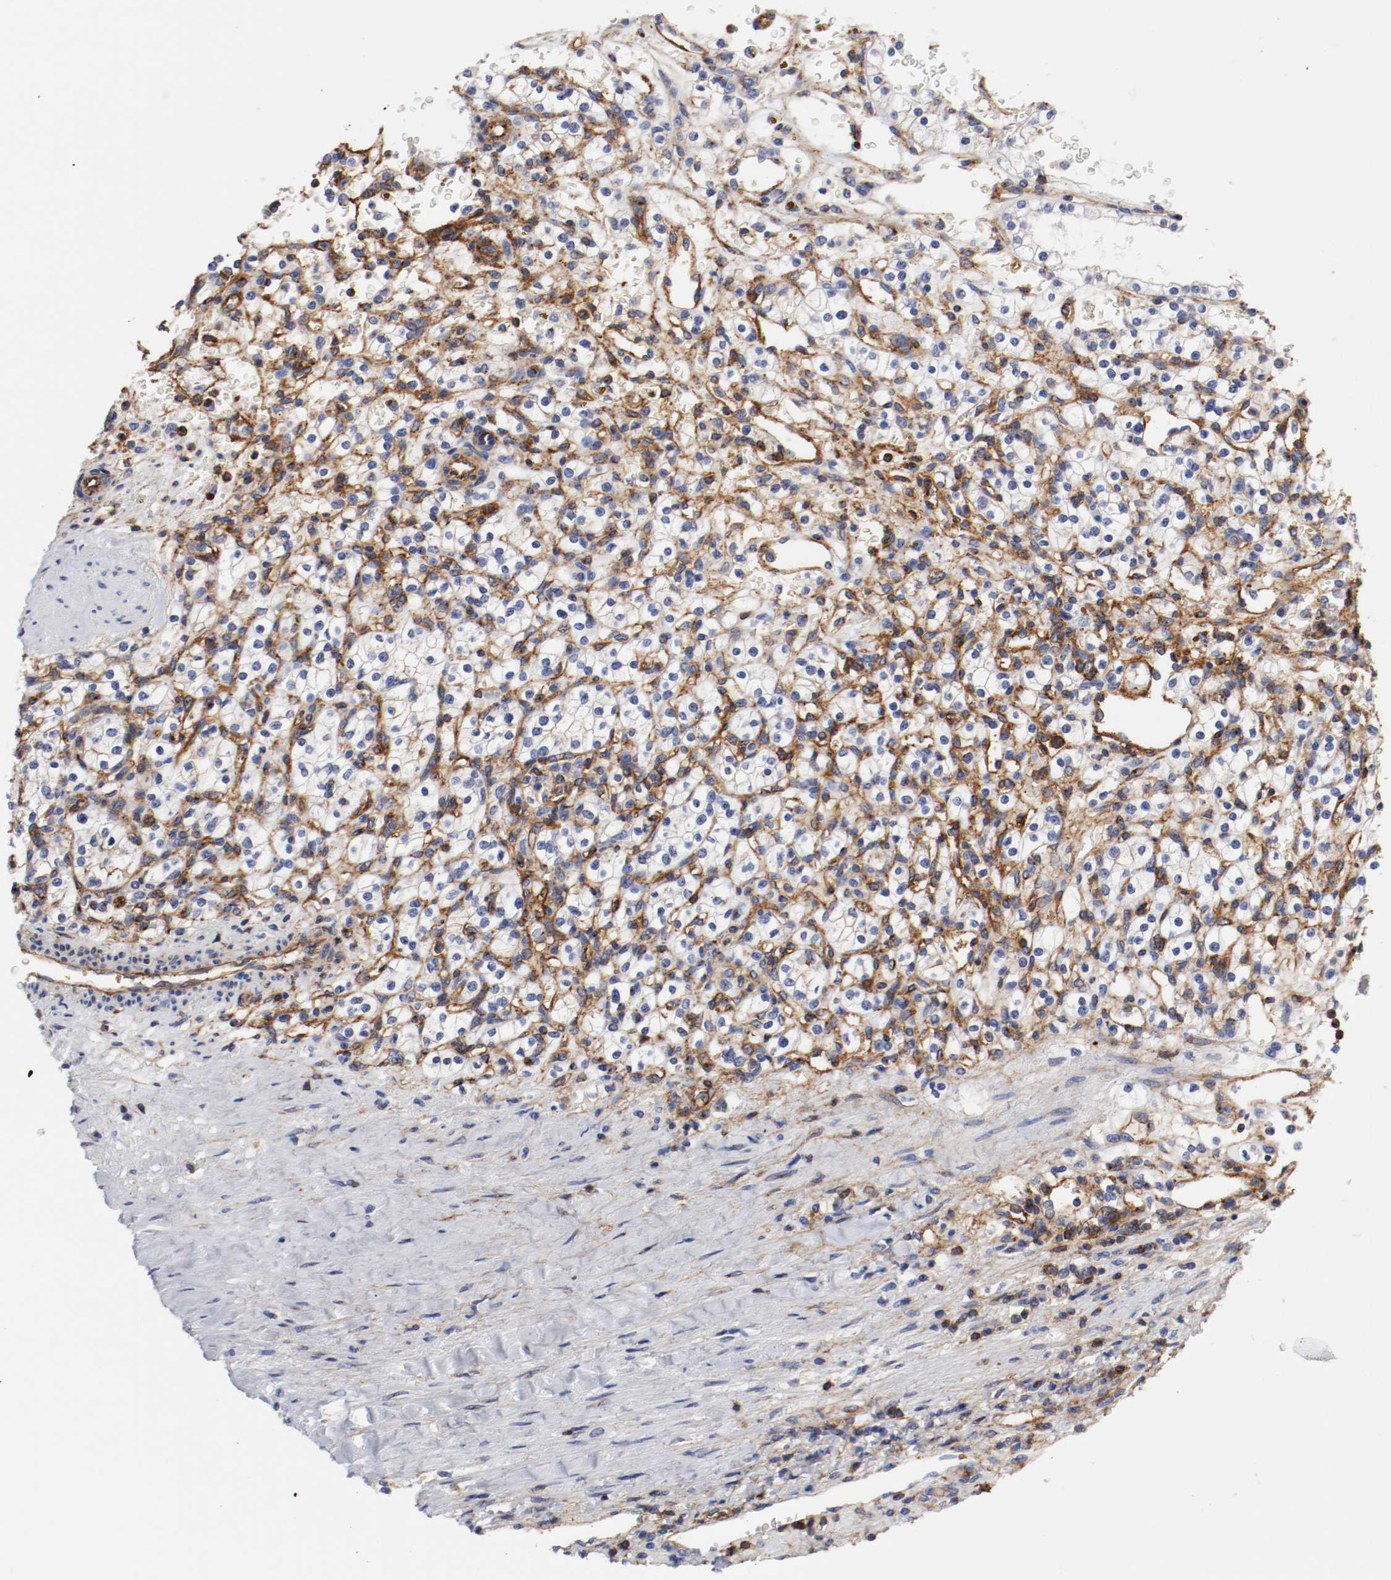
{"staining": {"intensity": "negative", "quantity": "none", "location": "none"}, "tissue": "renal cancer", "cell_type": "Tumor cells", "image_type": "cancer", "snomed": [{"axis": "morphology", "description": "Normal tissue, NOS"}, {"axis": "morphology", "description": "Adenocarcinoma, NOS"}, {"axis": "topography", "description": "Kidney"}], "caption": "There is no significant expression in tumor cells of renal adenocarcinoma. (DAB (3,3'-diaminobenzidine) IHC with hematoxylin counter stain).", "gene": "IFITM1", "patient": {"sex": "female", "age": 55}}